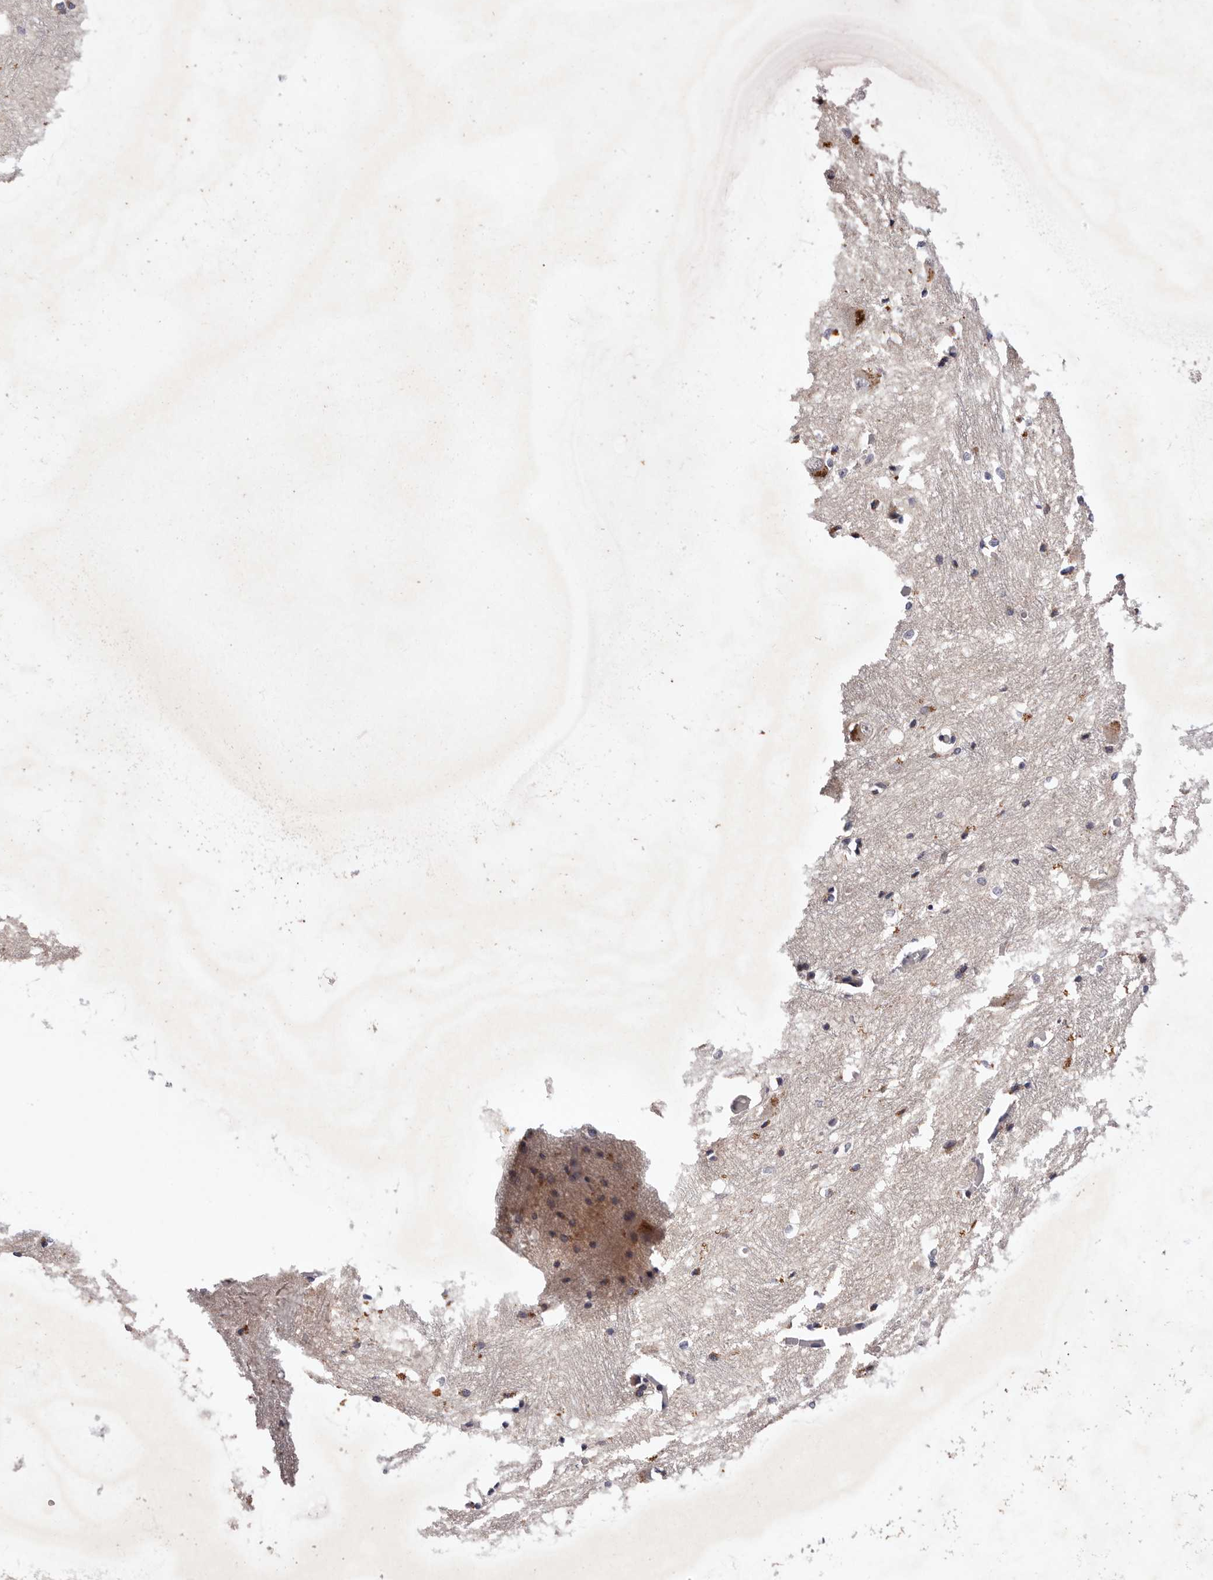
{"staining": {"intensity": "weak", "quantity": "<25%", "location": "cytoplasmic/membranous"}, "tissue": "caudate", "cell_type": "Glial cells", "image_type": "normal", "snomed": [{"axis": "morphology", "description": "Normal tissue, NOS"}, {"axis": "topography", "description": "Lateral ventricle wall"}], "caption": "This is a micrograph of immunohistochemistry (IHC) staining of unremarkable caudate, which shows no expression in glial cells. The staining was performed using DAB (3,3'-diaminobenzidine) to visualize the protein expression in brown, while the nuclei were stained in blue with hematoxylin (Magnification: 20x).", "gene": "TSC2", "patient": {"sex": "male", "age": 37}}